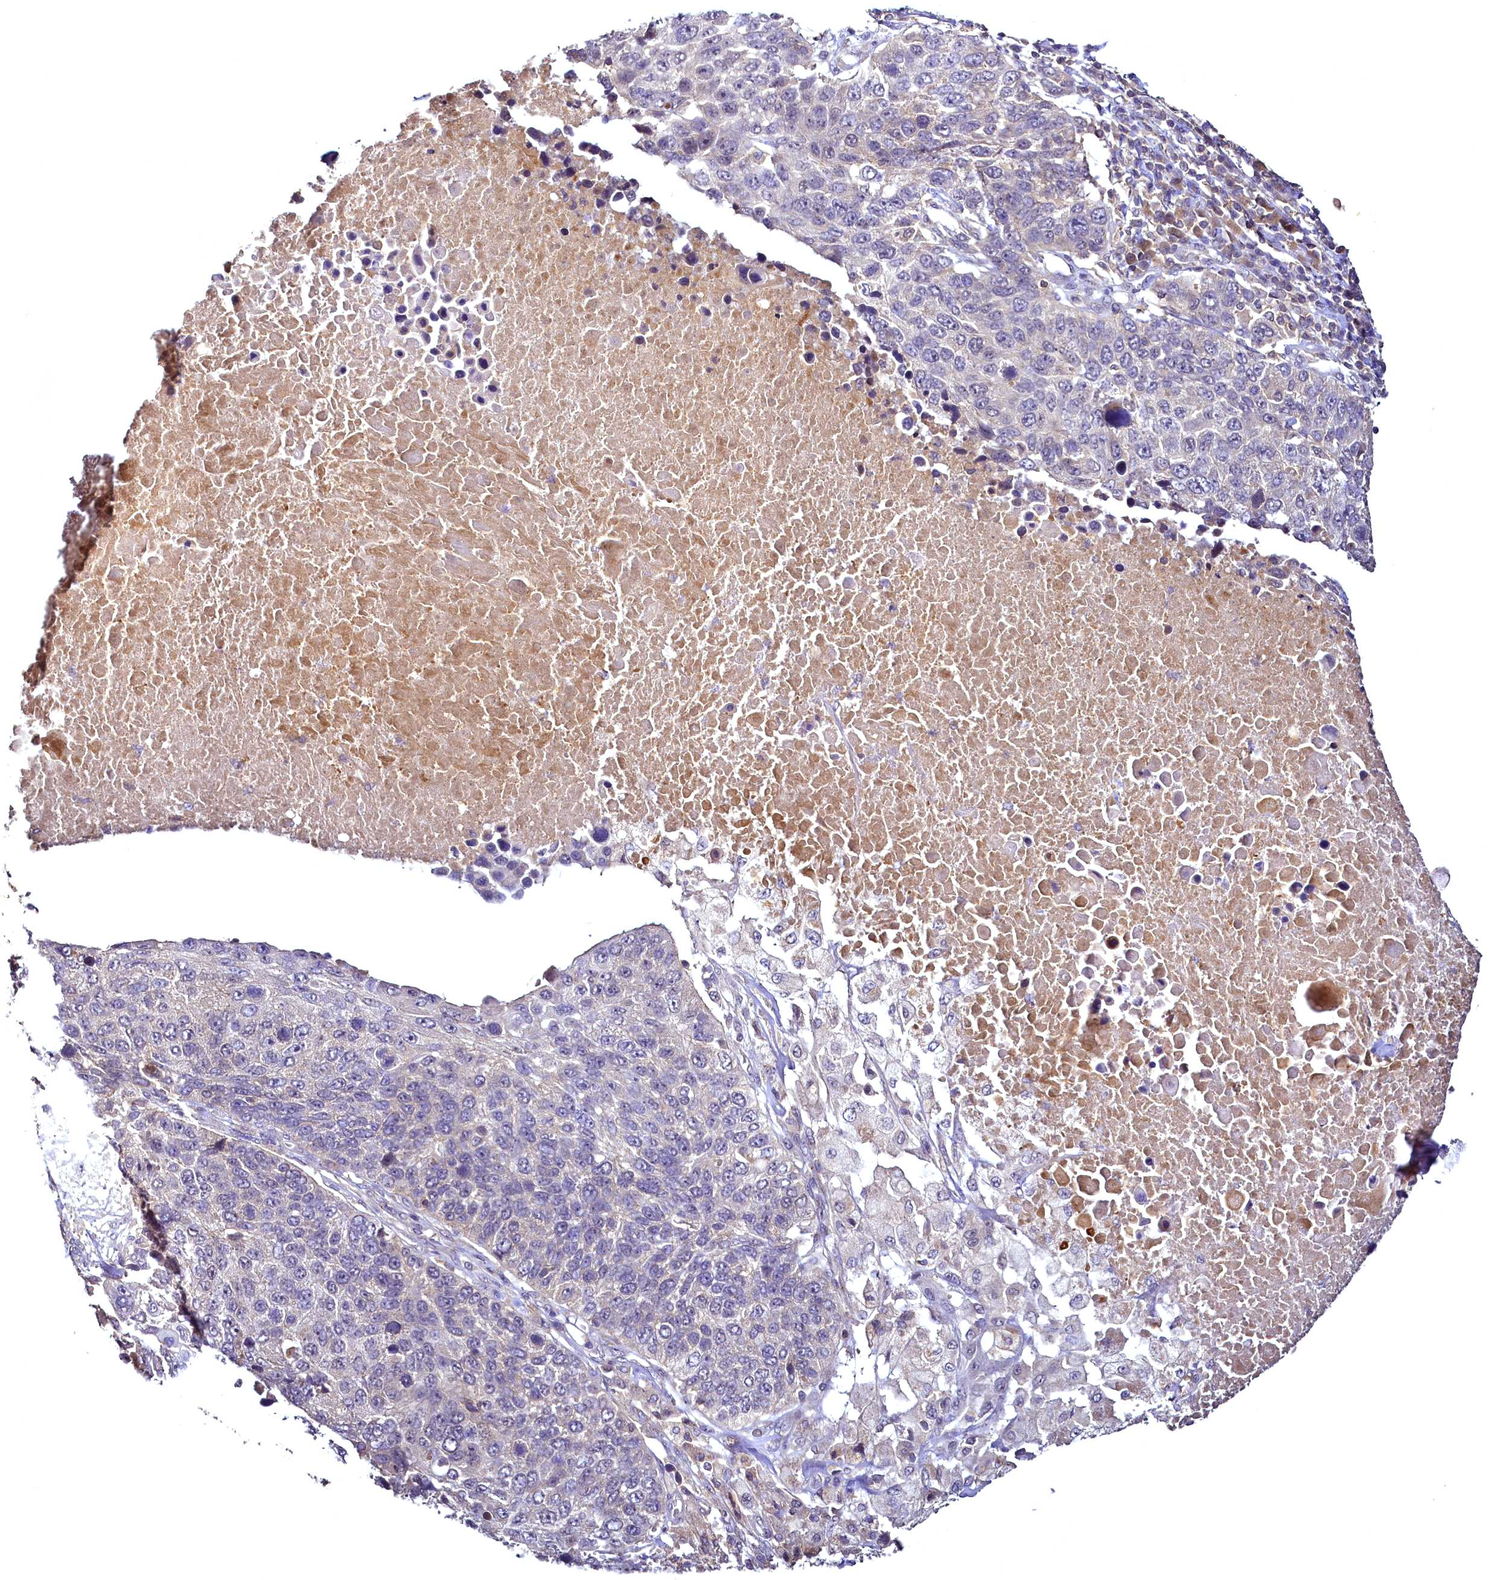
{"staining": {"intensity": "negative", "quantity": "none", "location": "none"}, "tissue": "lung cancer", "cell_type": "Tumor cells", "image_type": "cancer", "snomed": [{"axis": "morphology", "description": "Normal tissue, NOS"}, {"axis": "morphology", "description": "Squamous cell carcinoma, NOS"}, {"axis": "topography", "description": "Lymph node"}, {"axis": "topography", "description": "Lung"}], "caption": "Tumor cells are negative for protein expression in human lung cancer.", "gene": "TMEM39A", "patient": {"sex": "male", "age": 66}}